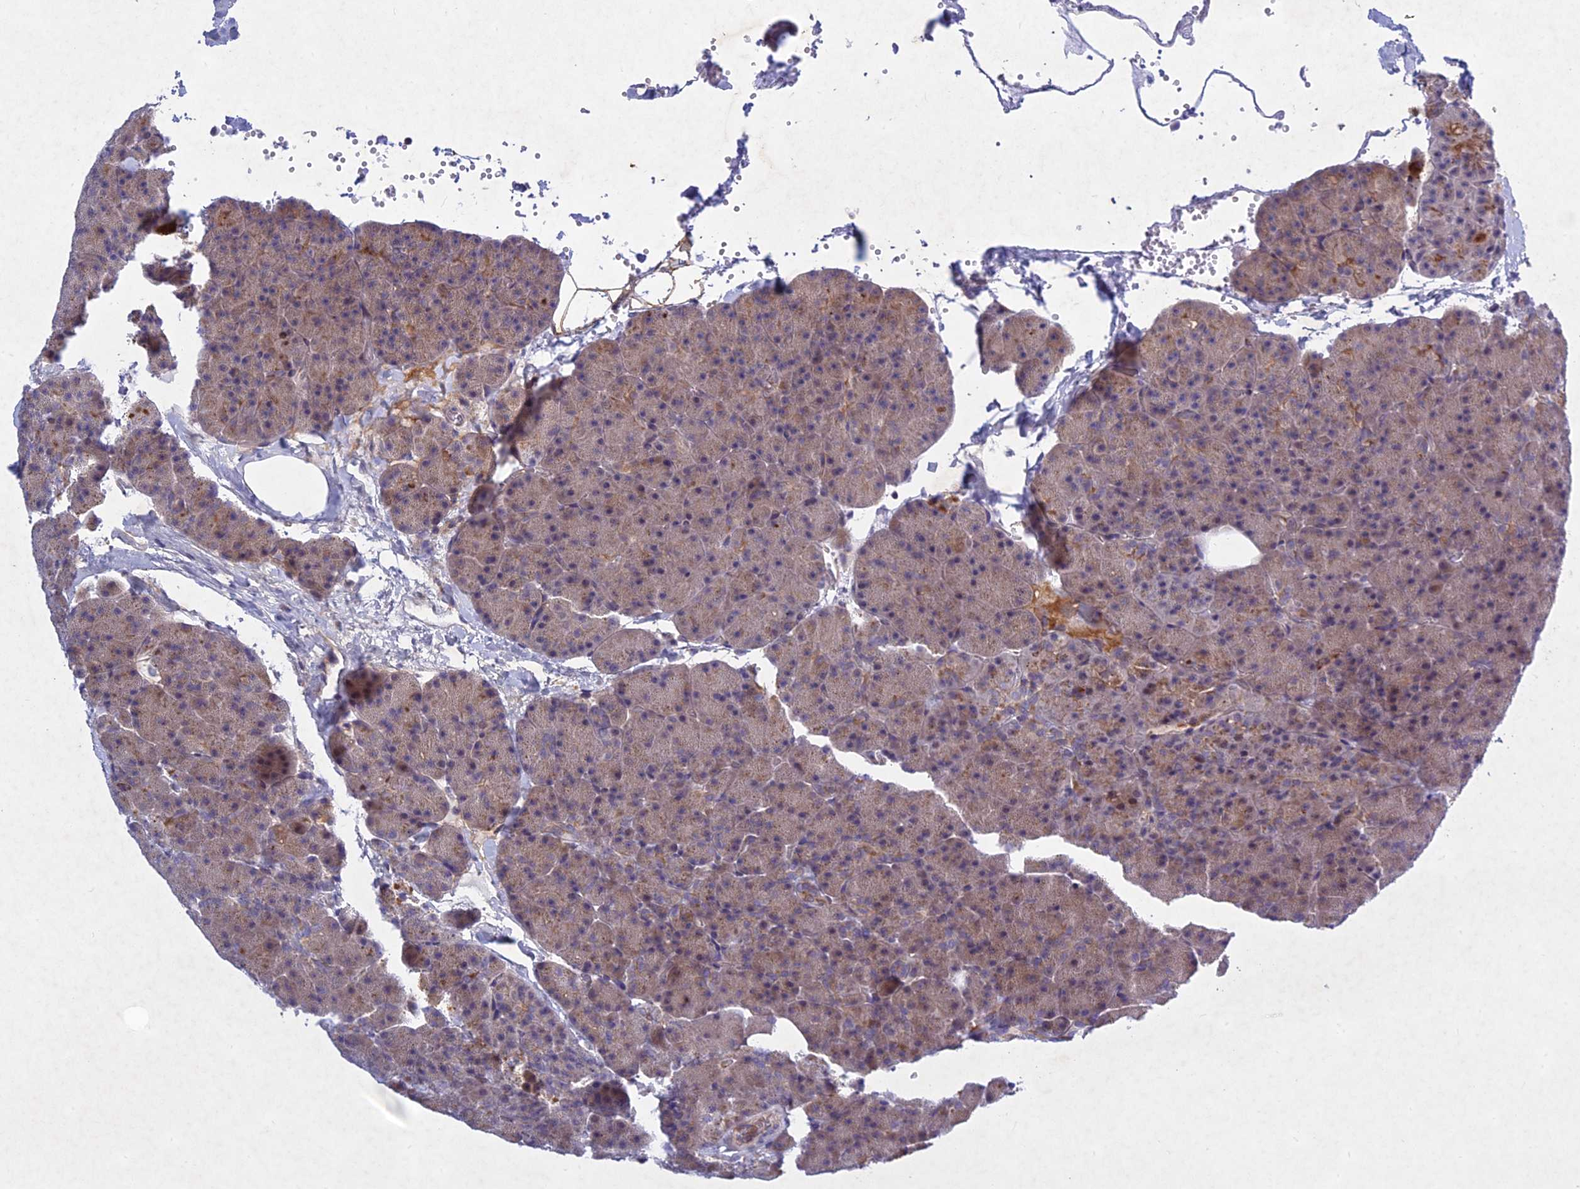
{"staining": {"intensity": "moderate", "quantity": "25%-75%", "location": "cytoplasmic/membranous"}, "tissue": "pancreas", "cell_type": "Exocrine glandular cells", "image_type": "normal", "snomed": [{"axis": "morphology", "description": "Normal tissue, NOS"}, {"axis": "morphology", "description": "Carcinoid, malignant, NOS"}, {"axis": "topography", "description": "Pancreas"}], "caption": "An IHC histopathology image of unremarkable tissue is shown. Protein staining in brown highlights moderate cytoplasmic/membranous positivity in pancreas within exocrine glandular cells.", "gene": "PTHLH", "patient": {"sex": "female", "age": 35}}